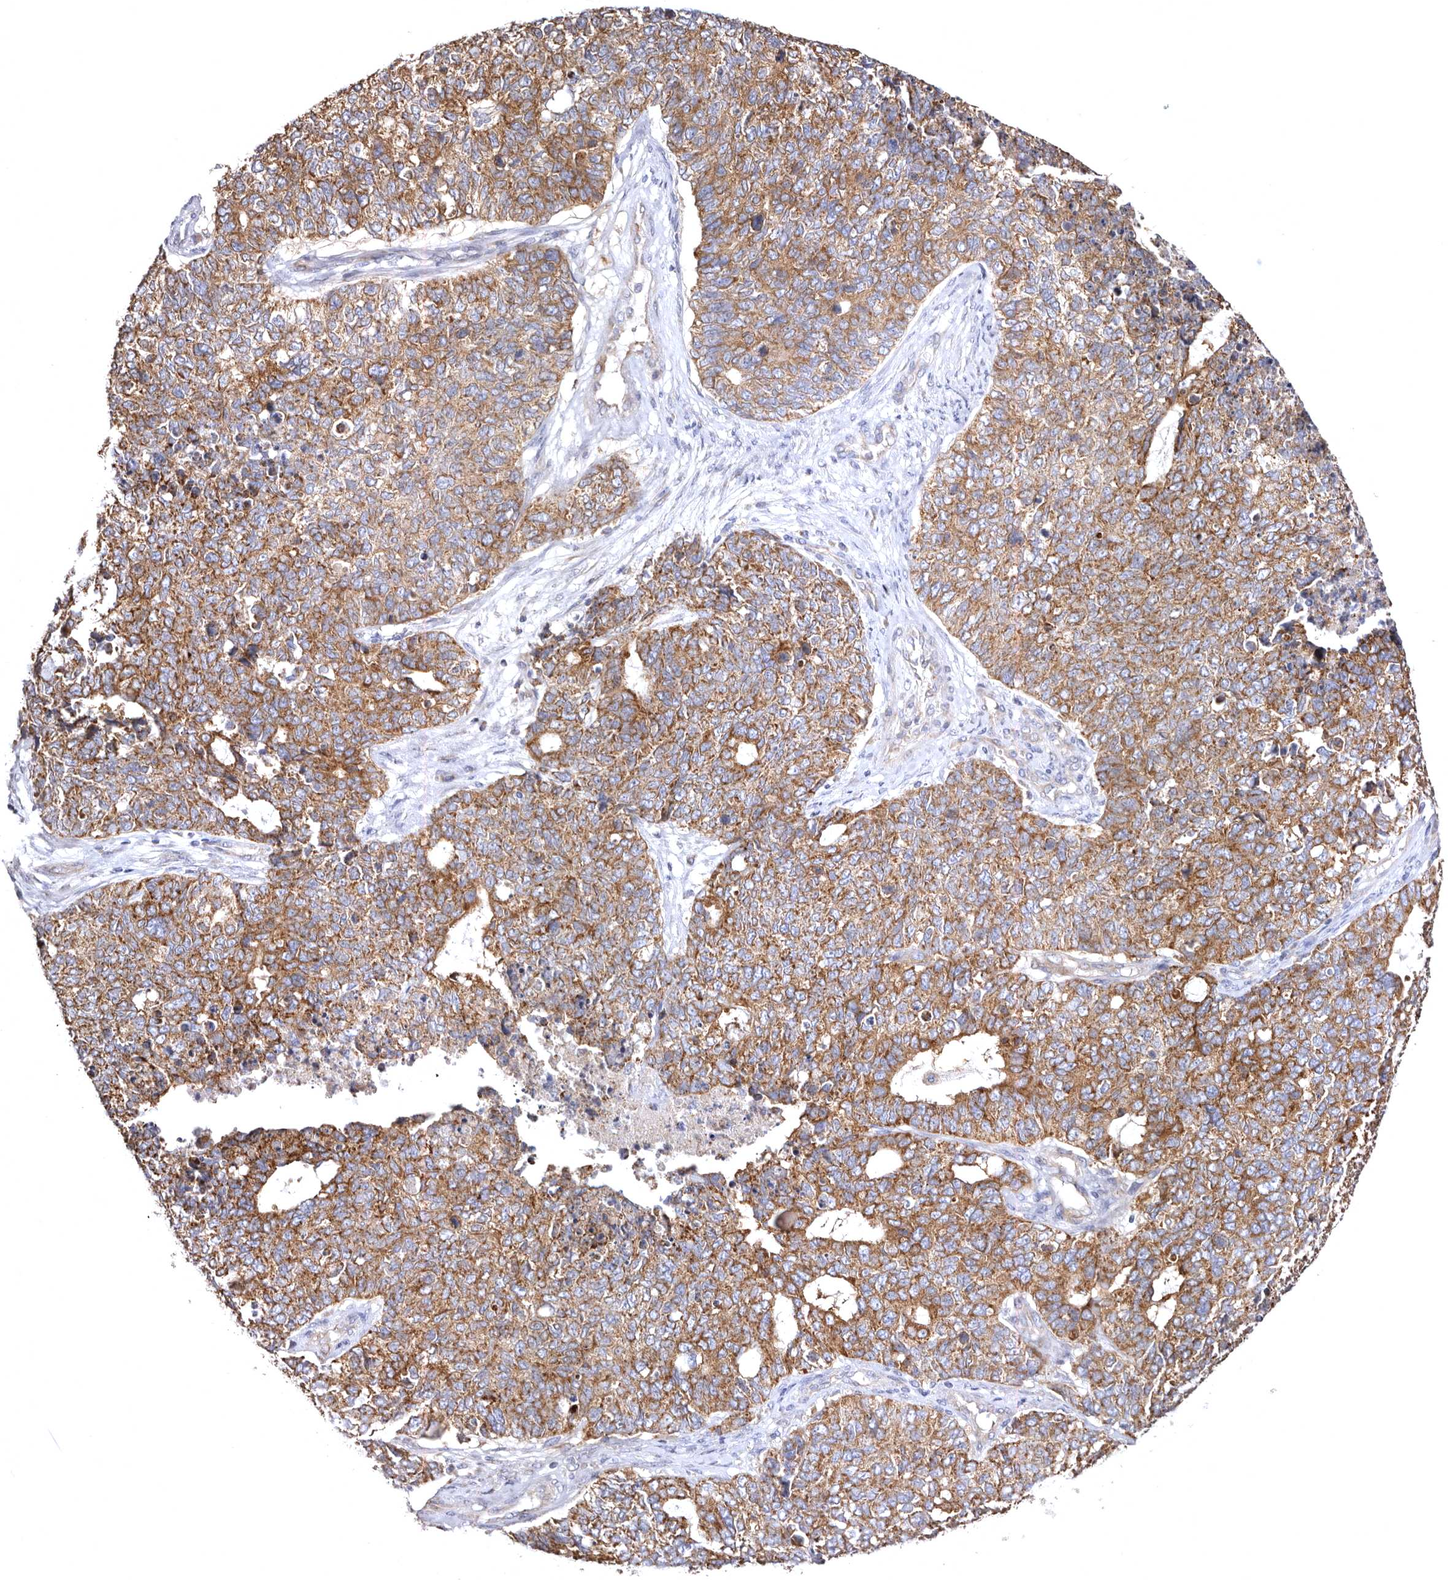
{"staining": {"intensity": "moderate", "quantity": ">75%", "location": "cytoplasmic/membranous"}, "tissue": "cervical cancer", "cell_type": "Tumor cells", "image_type": "cancer", "snomed": [{"axis": "morphology", "description": "Squamous cell carcinoma, NOS"}, {"axis": "topography", "description": "Cervix"}], "caption": "Immunohistochemistry (IHC) histopathology image of human cervical cancer stained for a protein (brown), which exhibits medium levels of moderate cytoplasmic/membranous staining in about >75% of tumor cells.", "gene": "BAIAP2L1", "patient": {"sex": "female", "age": 63}}